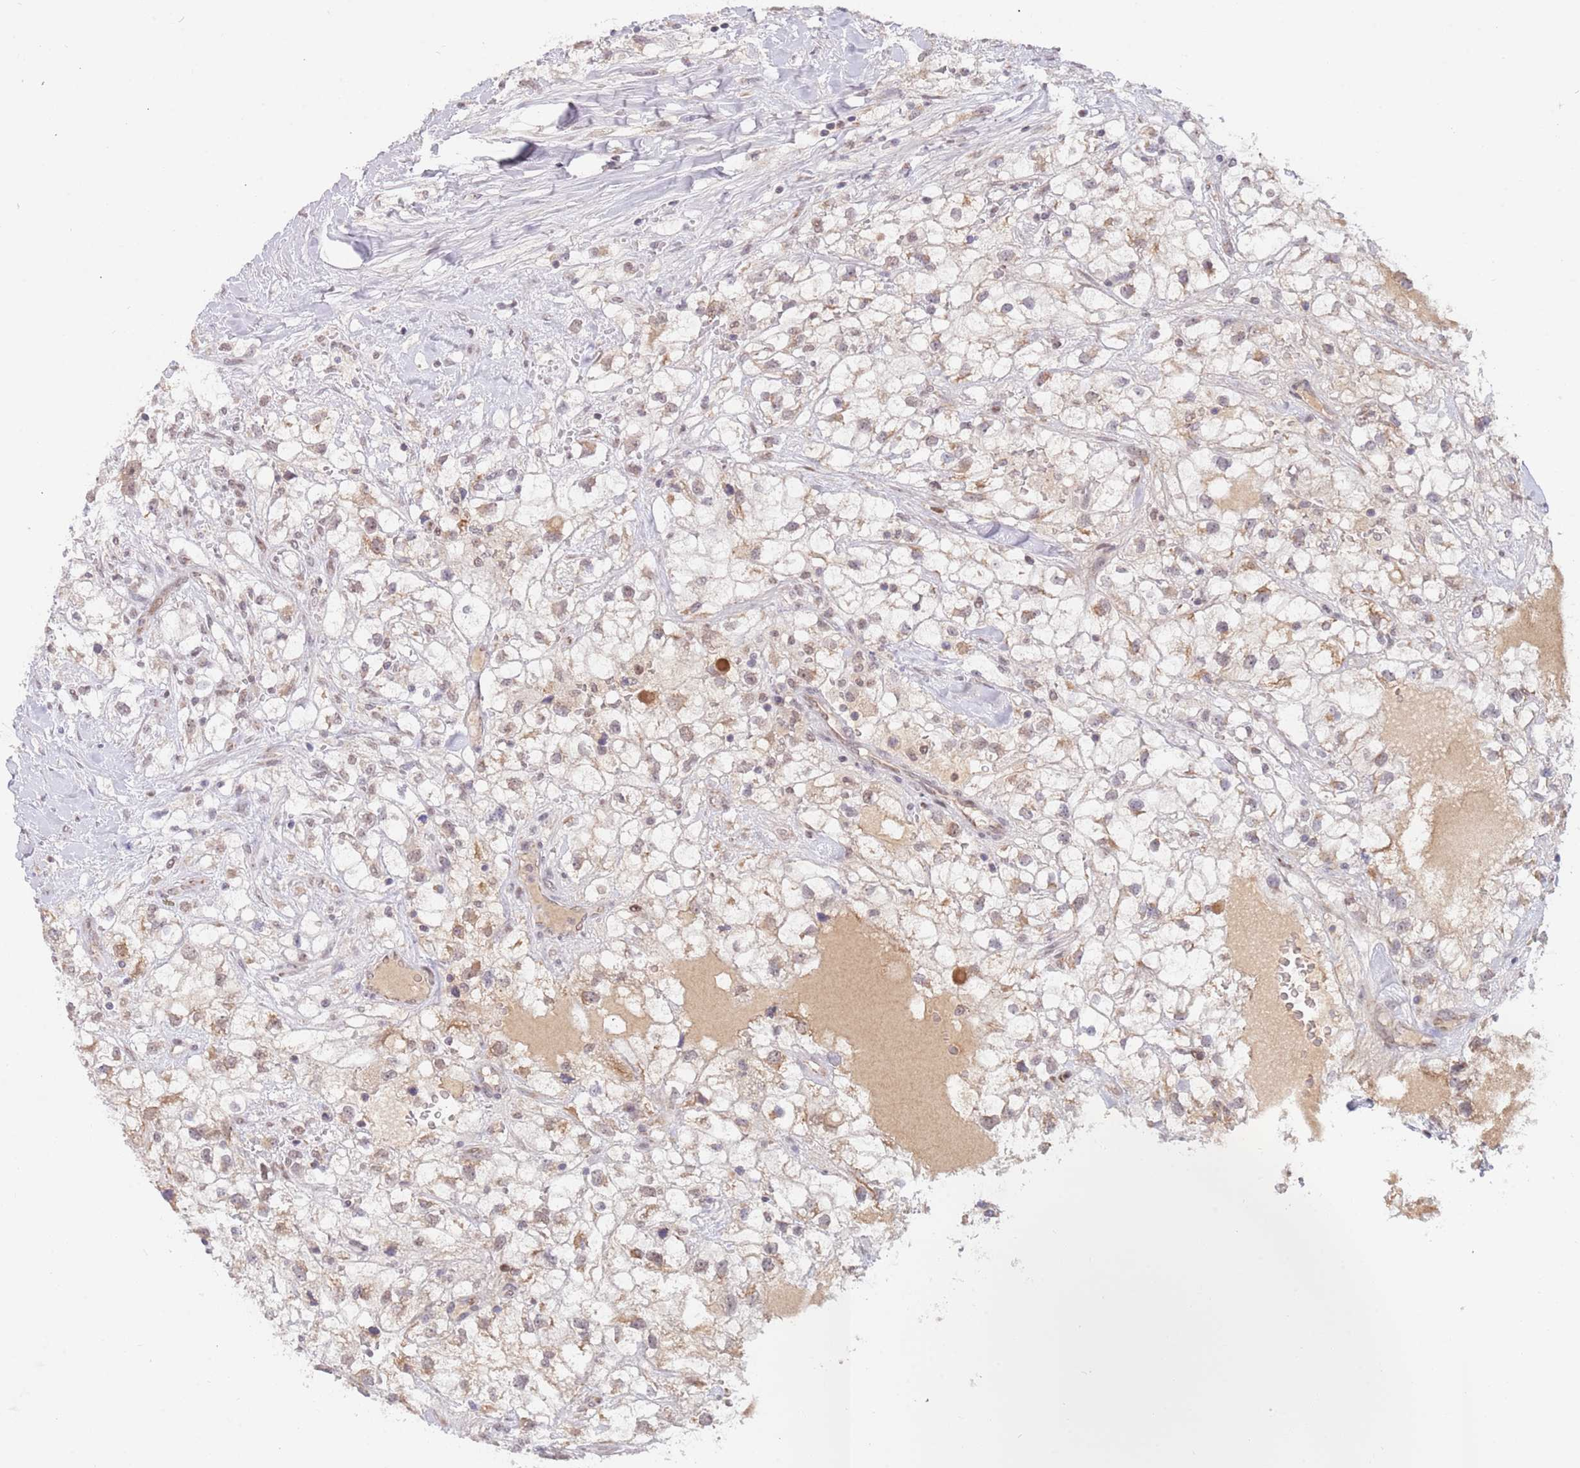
{"staining": {"intensity": "weak", "quantity": ">75%", "location": "cytoplasmic/membranous"}, "tissue": "renal cancer", "cell_type": "Tumor cells", "image_type": "cancer", "snomed": [{"axis": "morphology", "description": "Adenocarcinoma, NOS"}, {"axis": "topography", "description": "Kidney"}], "caption": "This is an image of immunohistochemistry (IHC) staining of renal adenocarcinoma, which shows weak staining in the cytoplasmic/membranous of tumor cells.", "gene": "TIMM13", "patient": {"sex": "male", "age": 59}}